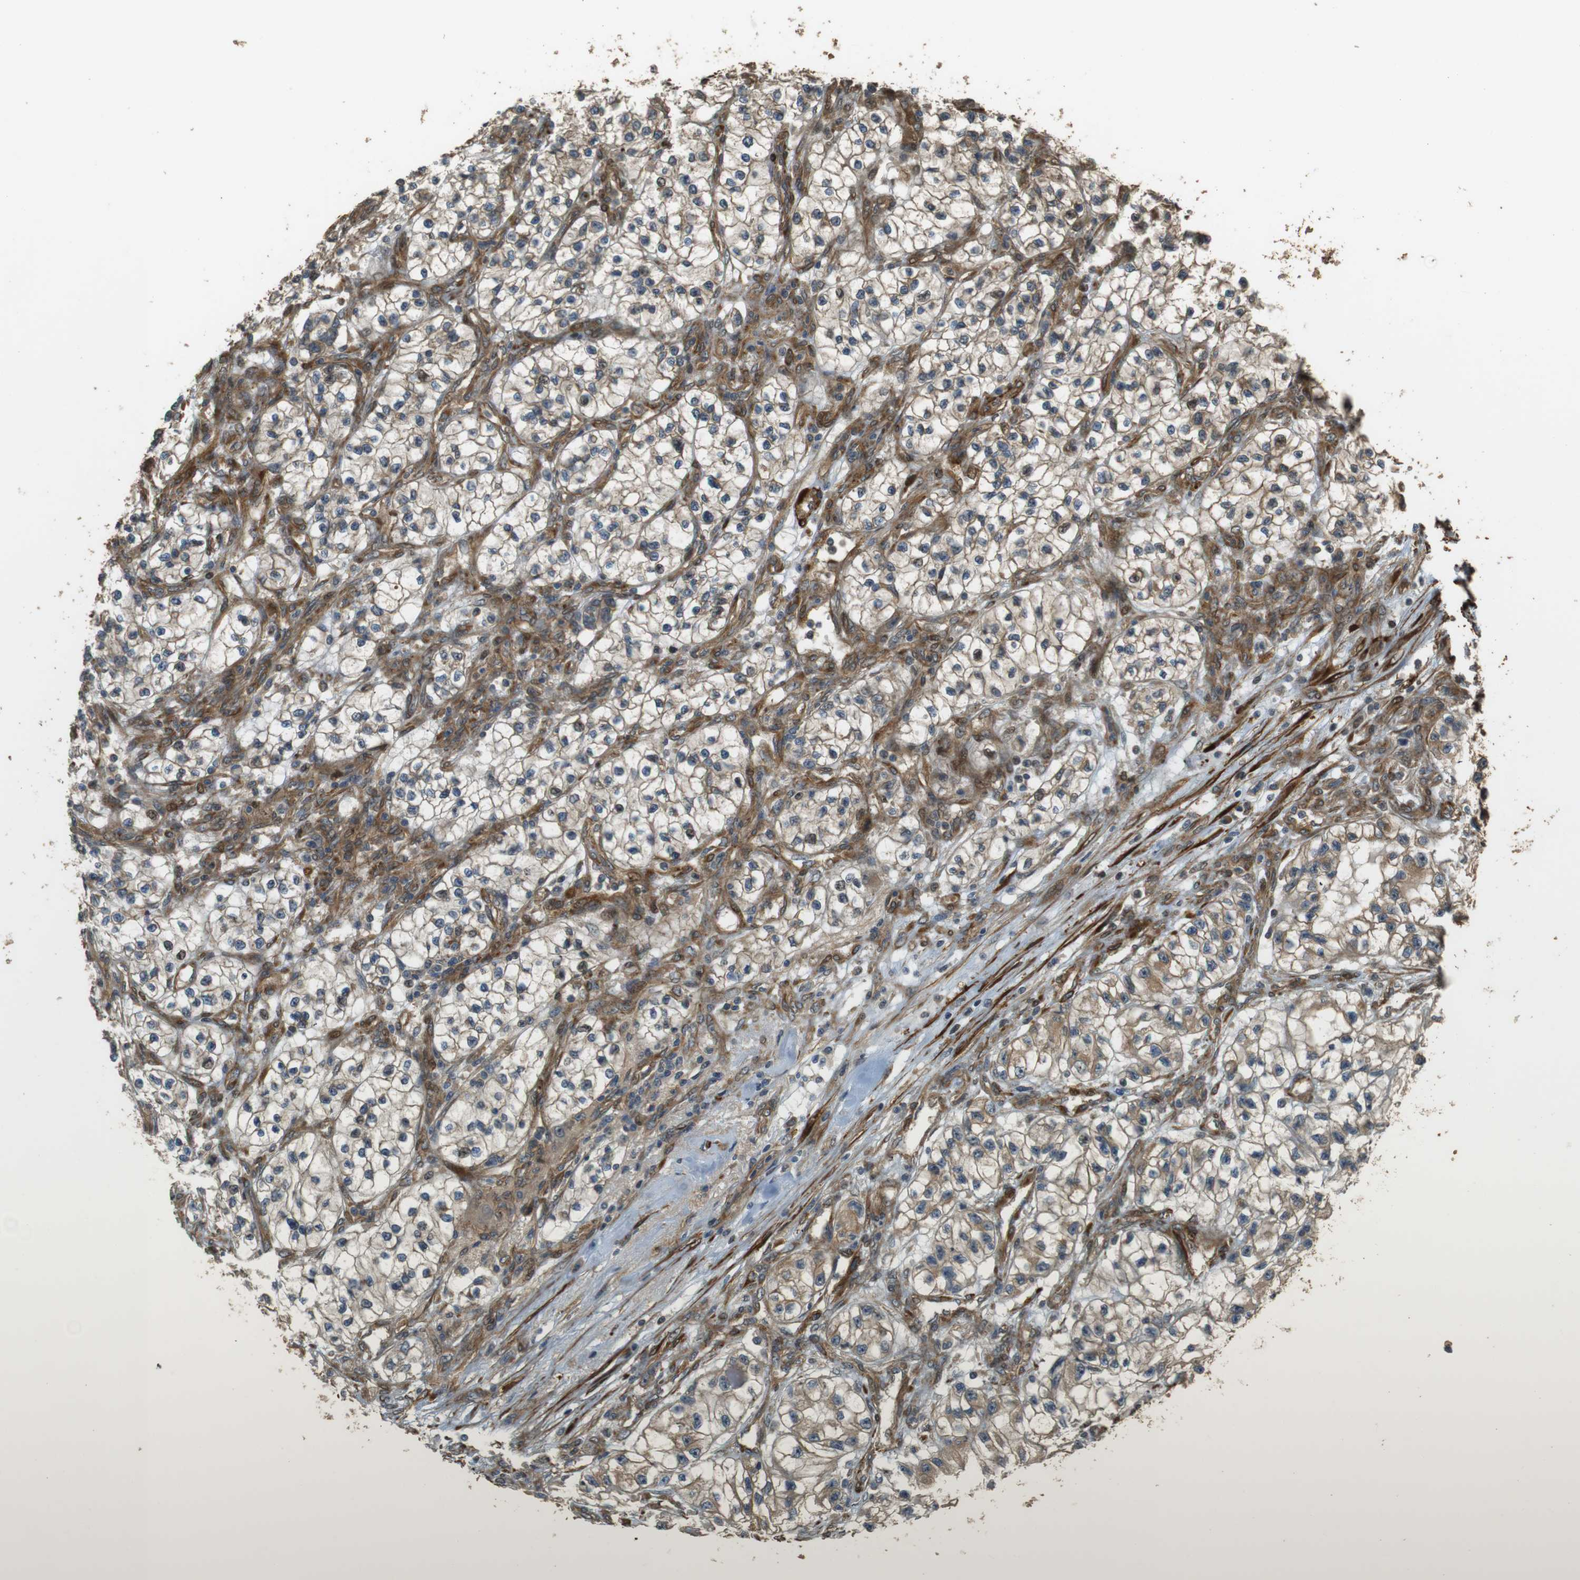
{"staining": {"intensity": "moderate", "quantity": "25%-75%", "location": "cytoplasmic/membranous"}, "tissue": "renal cancer", "cell_type": "Tumor cells", "image_type": "cancer", "snomed": [{"axis": "morphology", "description": "Adenocarcinoma, NOS"}, {"axis": "topography", "description": "Kidney"}], "caption": "DAB (3,3'-diaminobenzidine) immunohistochemical staining of renal cancer (adenocarcinoma) displays moderate cytoplasmic/membranous protein staining in about 25%-75% of tumor cells. (Stains: DAB (3,3'-diaminobenzidine) in brown, nuclei in blue, Microscopy: brightfield microscopy at high magnification).", "gene": "MSRB3", "patient": {"sex": "female", "age": 57}}